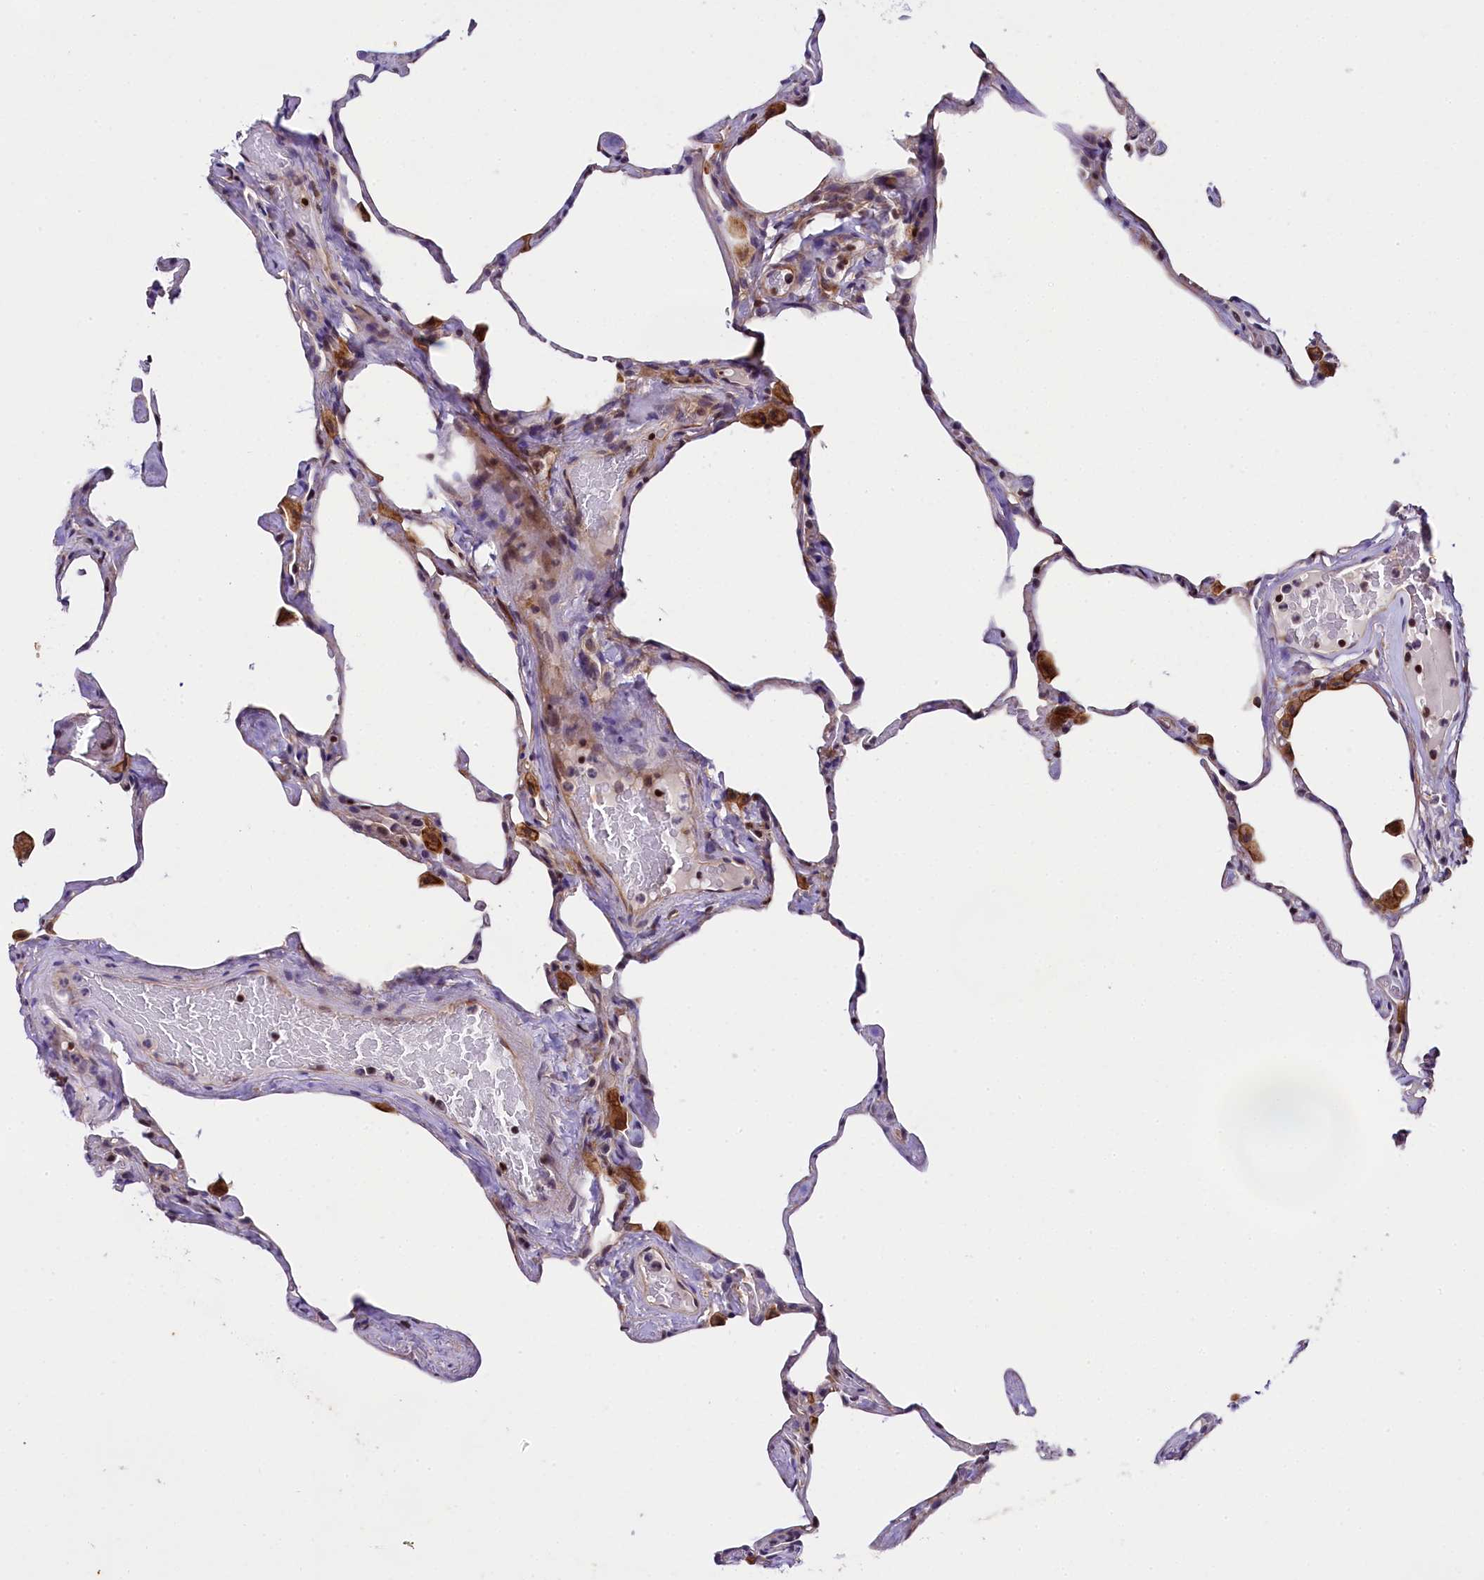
{"staining": {"intensity": "weak", "quantity": "<25%", "location": "nuclear"}, "tissue": "lung", "cell_type": "Alveolar cells", "image_type": "normal", "snomed": [{"axis": "morphology", "description": "Normal tissue, NOS"}, {"axis": "topography", "description": "Lung"}], "caption": "Immunohistochemistry micrograph of unremarkable lung: lung stained with DAB demonstrates no significant protein expression in alveolar cells.", "gene": "SP4", "patient": {"sex": "male", "age": 65}}